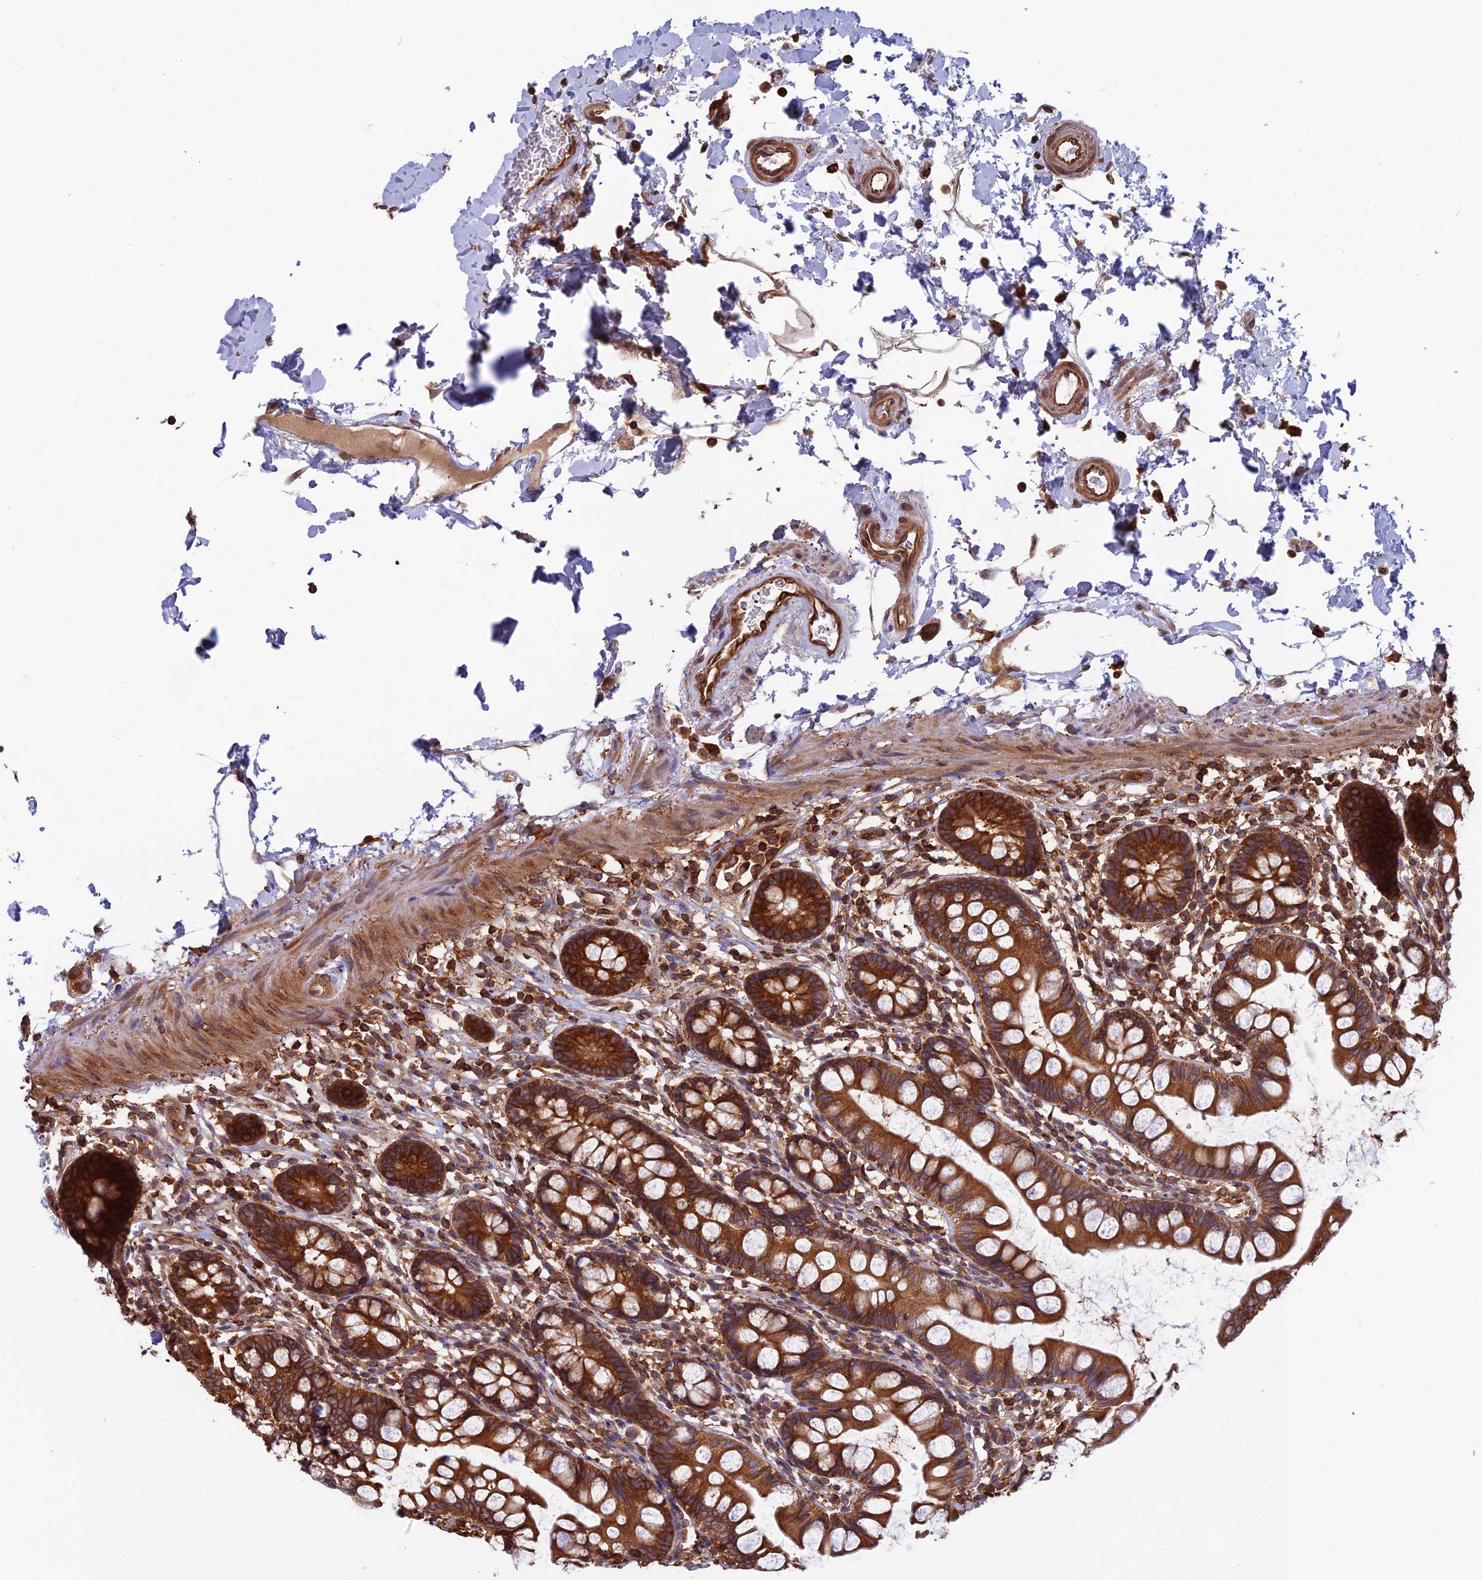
{"staining": {"intensity": "strong", "quantity": ">75%", "location": "cytoplasmic/membranous"}, "tissue": "small intestine", "cell_type": "Glandular cells", "image_type": "normal", "snomed": [{"axis": "morphology", "description": "Normal tissue, NOS"}, {"axis": "topography", "description": "Small intestine"}], "caption": "A high amount of strong cytoplasmic/membranous positivity is seen in about >75% of glandular cells in unremarkable small intestine.", "gene": "WDR1", "patient": {"sex": "female", "age": 84}}